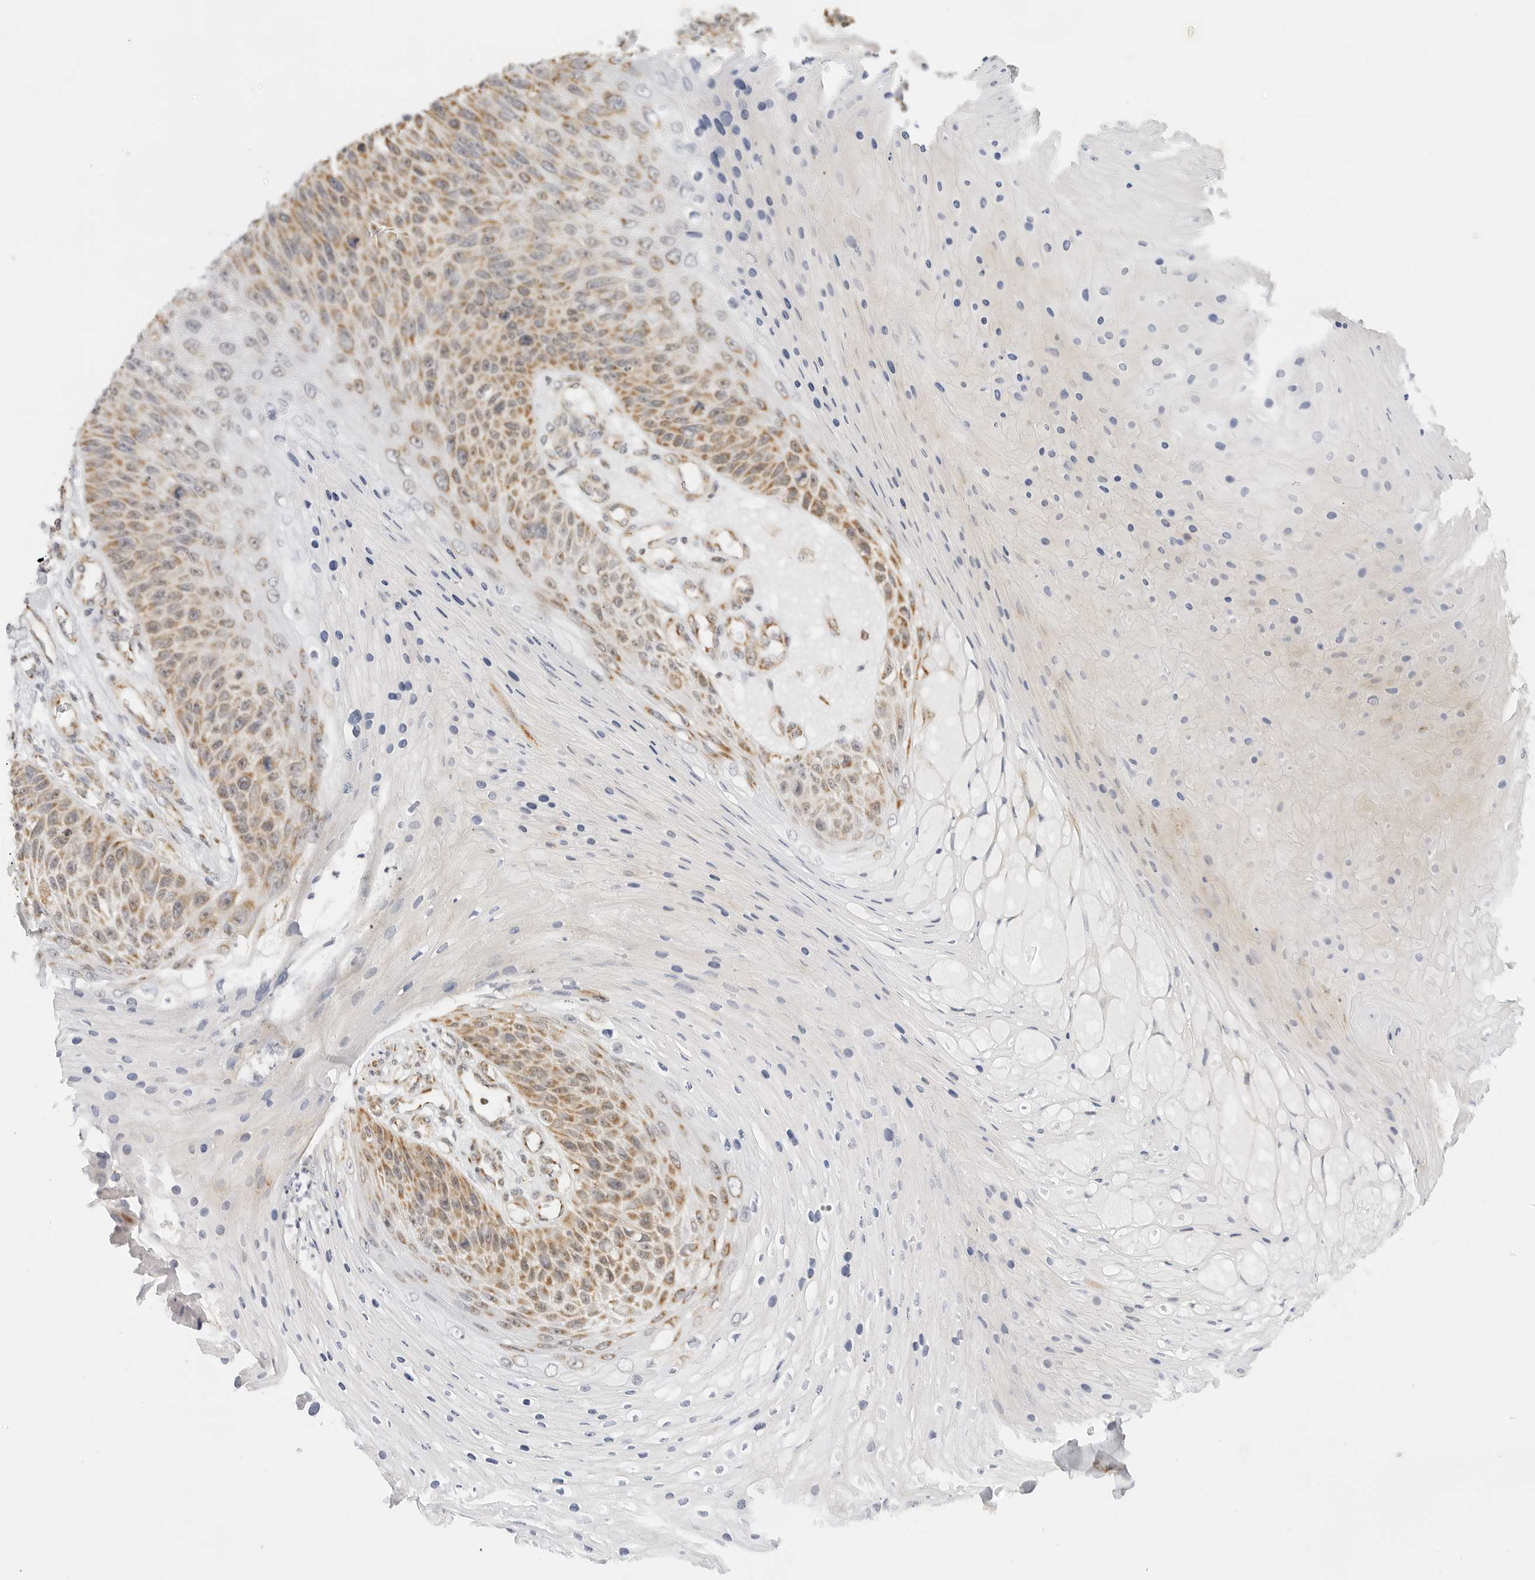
{"staining": {"intensity": "moderate", "quantity": "25%-75%", "location": "cytoplasmic/membranous"}, "tissue": "skin cancer", "cell_type": "Tumor cells", "image_type": "cancer", "snomed": [{"axis": "morphology", "description": "Squamous cell carcinoma, NOS"}, {"axis": "topography", "description": "Skin"}], "caption": "IHC (DAB) staining of human skin squamous cell carcinoma shows moderate cytoplasmic/membranous protein positivity in approximately 25%-75% of tumor cells. (brown staining indicates protein expression, while blue staining denotes nuclei).", "gene": "GORAB", "patient": {"sex": "female", "age": 88}}